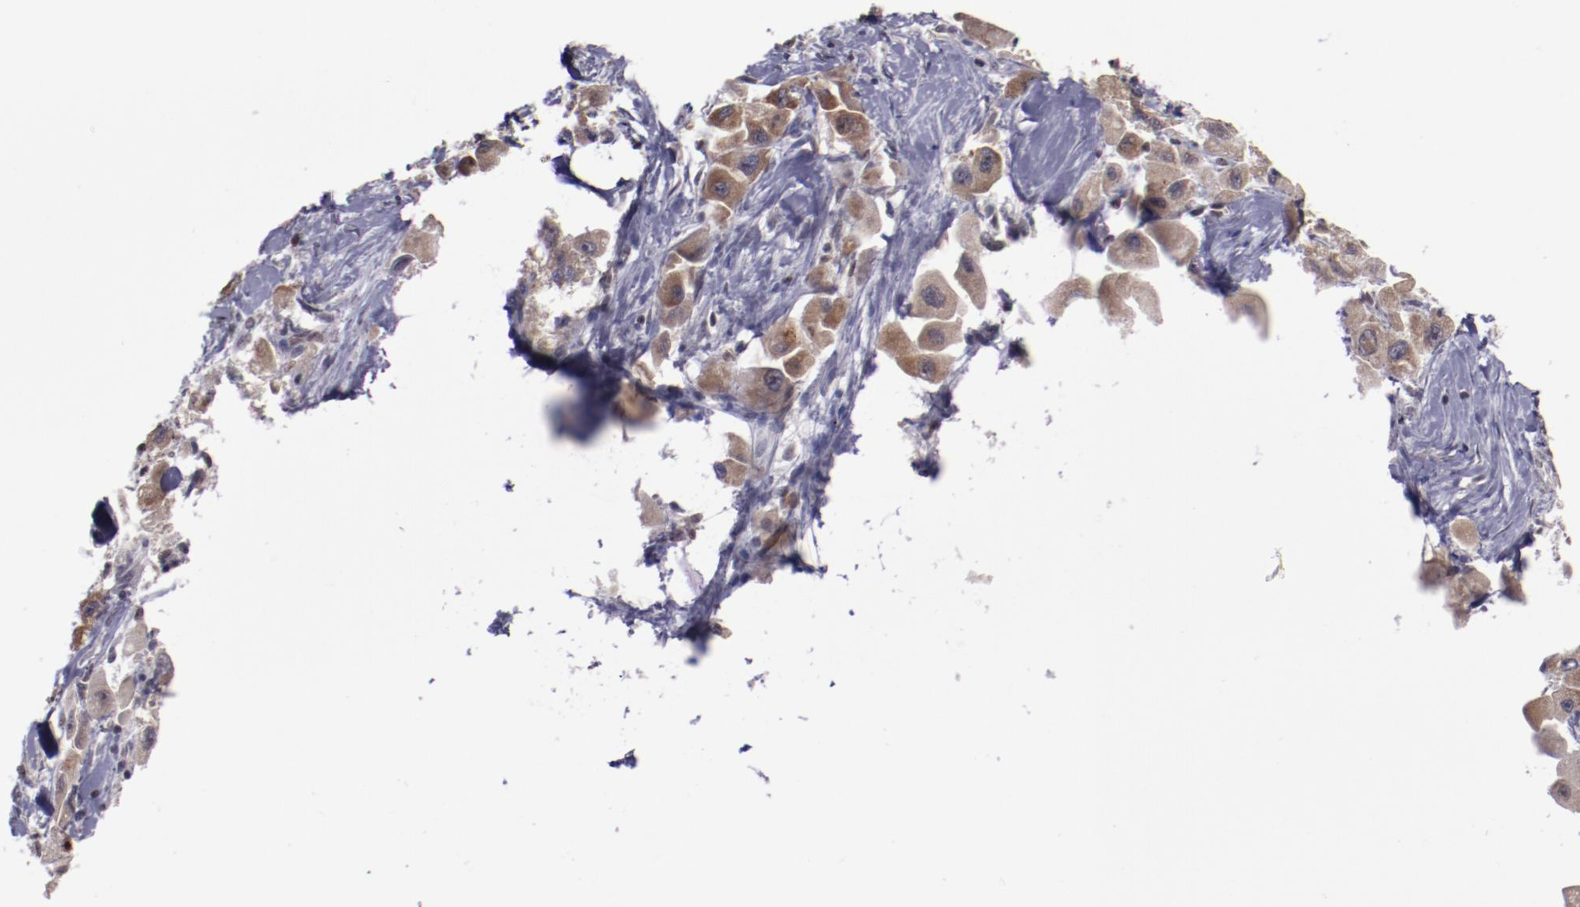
{"staining": {"intensity": "moderate", "quantity": "25%-75%", "location": "cytoplasmic/membranous"}, "tissue": "liver cancer", "cell_type": "Tumor cells", "image_type": "cancer", "snomed": [{"axis": "morphology", "description": "Carcinoma, Hepatocellular, NOS"}, {"axis": "topography", "description": "Liver"}], "caption": "Immunohistochemical staining of hepatocellular carcinoma (liver) demonstrates medium levels of moderate cytoplasmic/membranous positivity in about 25%-75% of tumor cells.", "gene": "DDX24", "patient": {"sex": "male", "age": 24}}